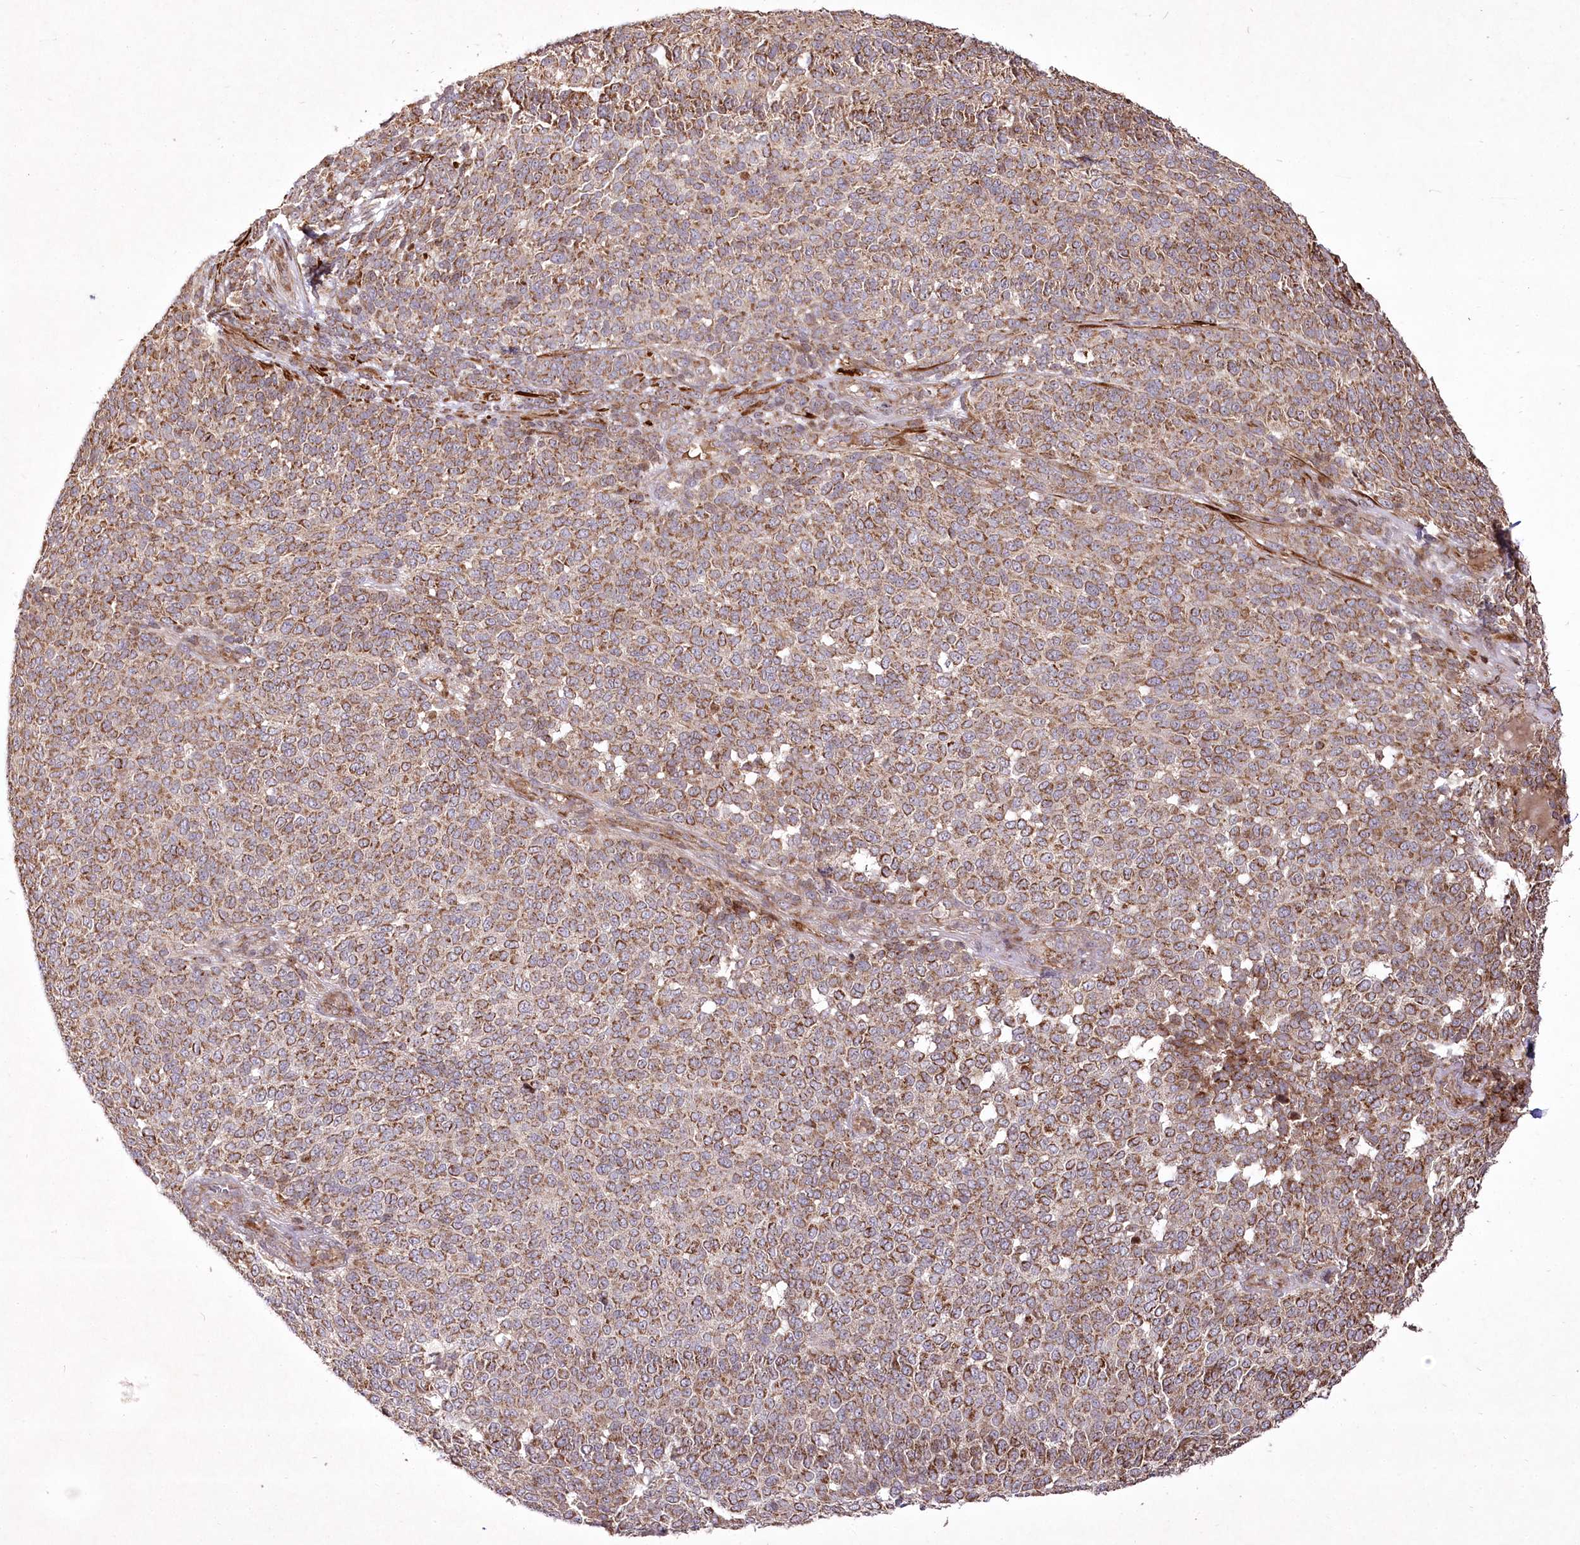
{"staining": {"intensity": "moderate", "quantity": ">75%", "location": "cytoplasmic/membranous"}, "tissue": "melanoma", "cell_type": "Tumor cells", "image_type": "cancer", "snomed": [{"axis": "morphology", "description": "Malignant melanoma, NOS"}, {"axis": "topography", "description": "Skin"}], "caption": "Protein analysis of malignant melanoma tissue displays moderate cytoplasmic/membranous staining in about >75% of tumor cells. (Stains: DAB in brown, nuclei in blue, Microscopy: brightfield microscopy at high magnification).", "gene": "PSTK", "patient": {"sex": "male", "age": 49}}